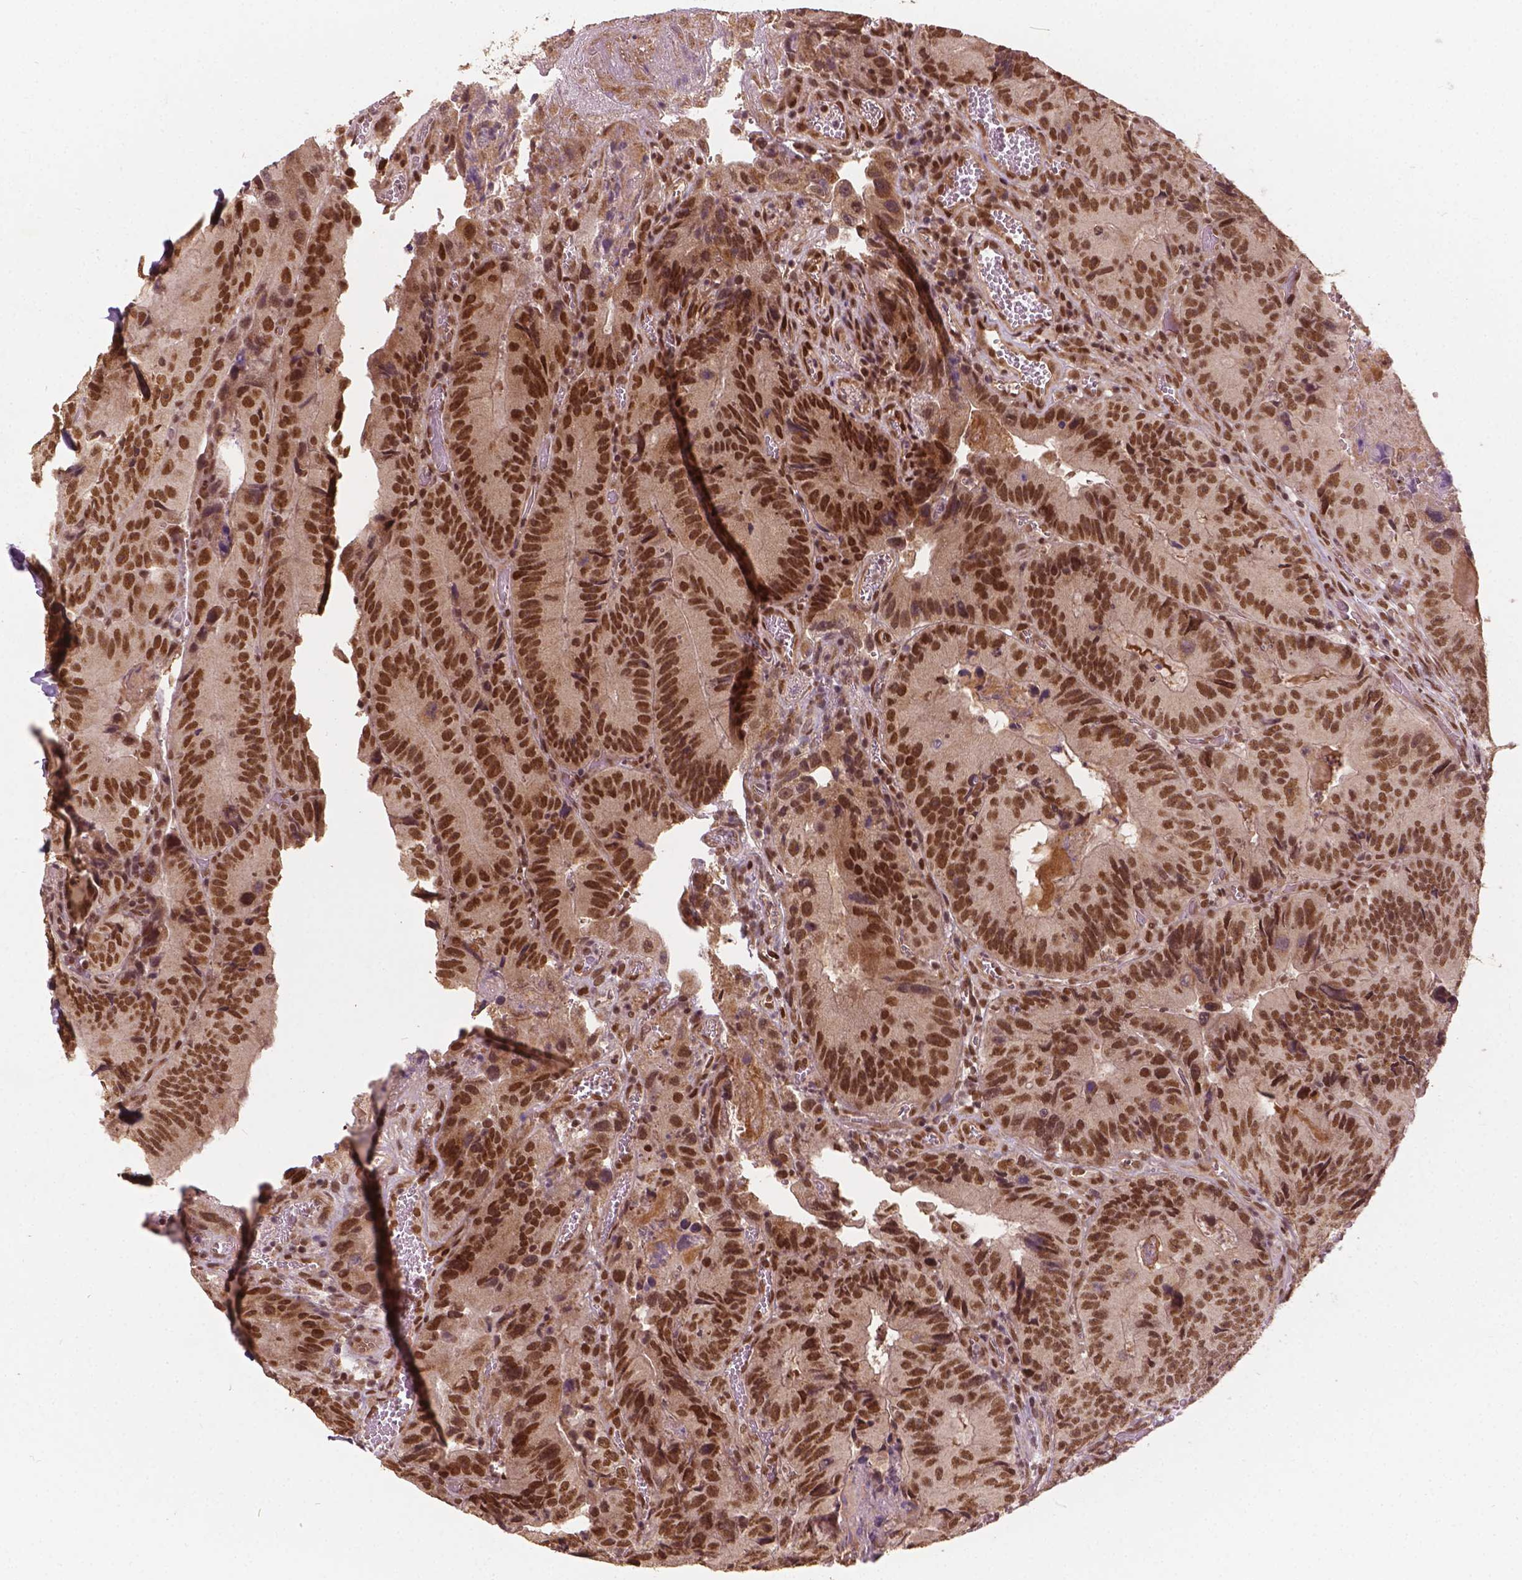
{"staining": {"intensity": "moderate", "quantity": ">75%", "location": "nuclear"}, "tissue": "colorectal cancer", "cell_type": "Tumor cells", "image_type": "cancer", "snomed": [{"axis": "morphology", "description": "Adenocarcinoma, NOS"}, {"axis": "topography", "description": "Colon"}], "caption": "DAB (3,3'-diaminobenzidine) immunohistochemical staining of adenocarcinoma (colorectal) exhibits moderate nuclear protein positivity in approximately >75% of tumor cells.", "gene": "GPS2", "patient": {"sex": "female", "age": 86}}